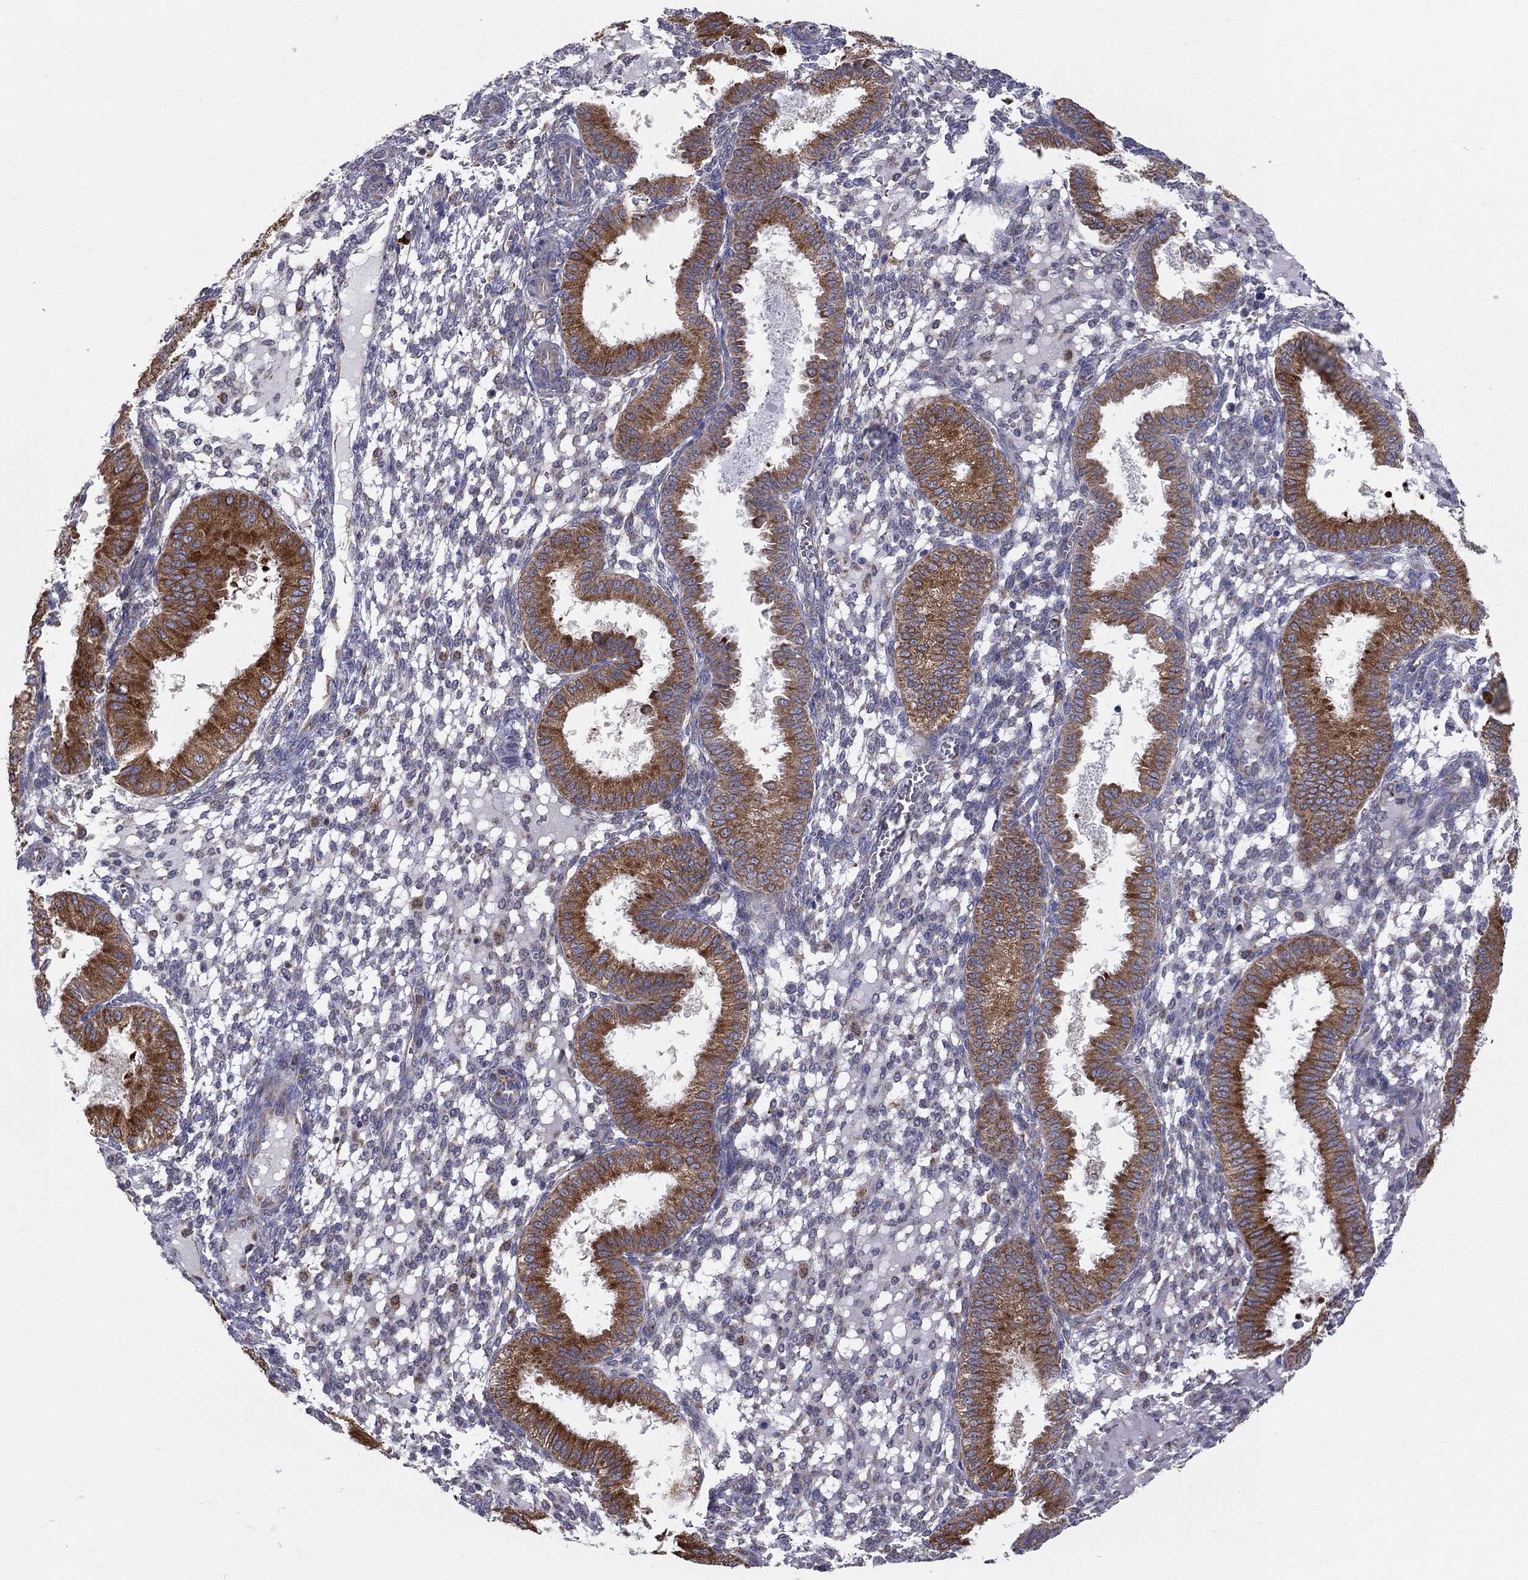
{"staining": {"intensity": "negative", "quantity": "none", "location": "none"}, "tissue": "endometrium", "cell_type": "Cells in endometrial stroma", "image_type": "normal", "snomed": [{"axis": "morphology", "description": "Normal tissue, NOS"}, {"axis": "topography", "description": "Endometrium"}], "caption": "This is an immunohistochemistry (IHC) micrograph of unremarkable endometrium. There is no positivity in cells in endometrial stroma.", "gene": "PRDX4", "patient": {"sex": "female", "age": 43}}